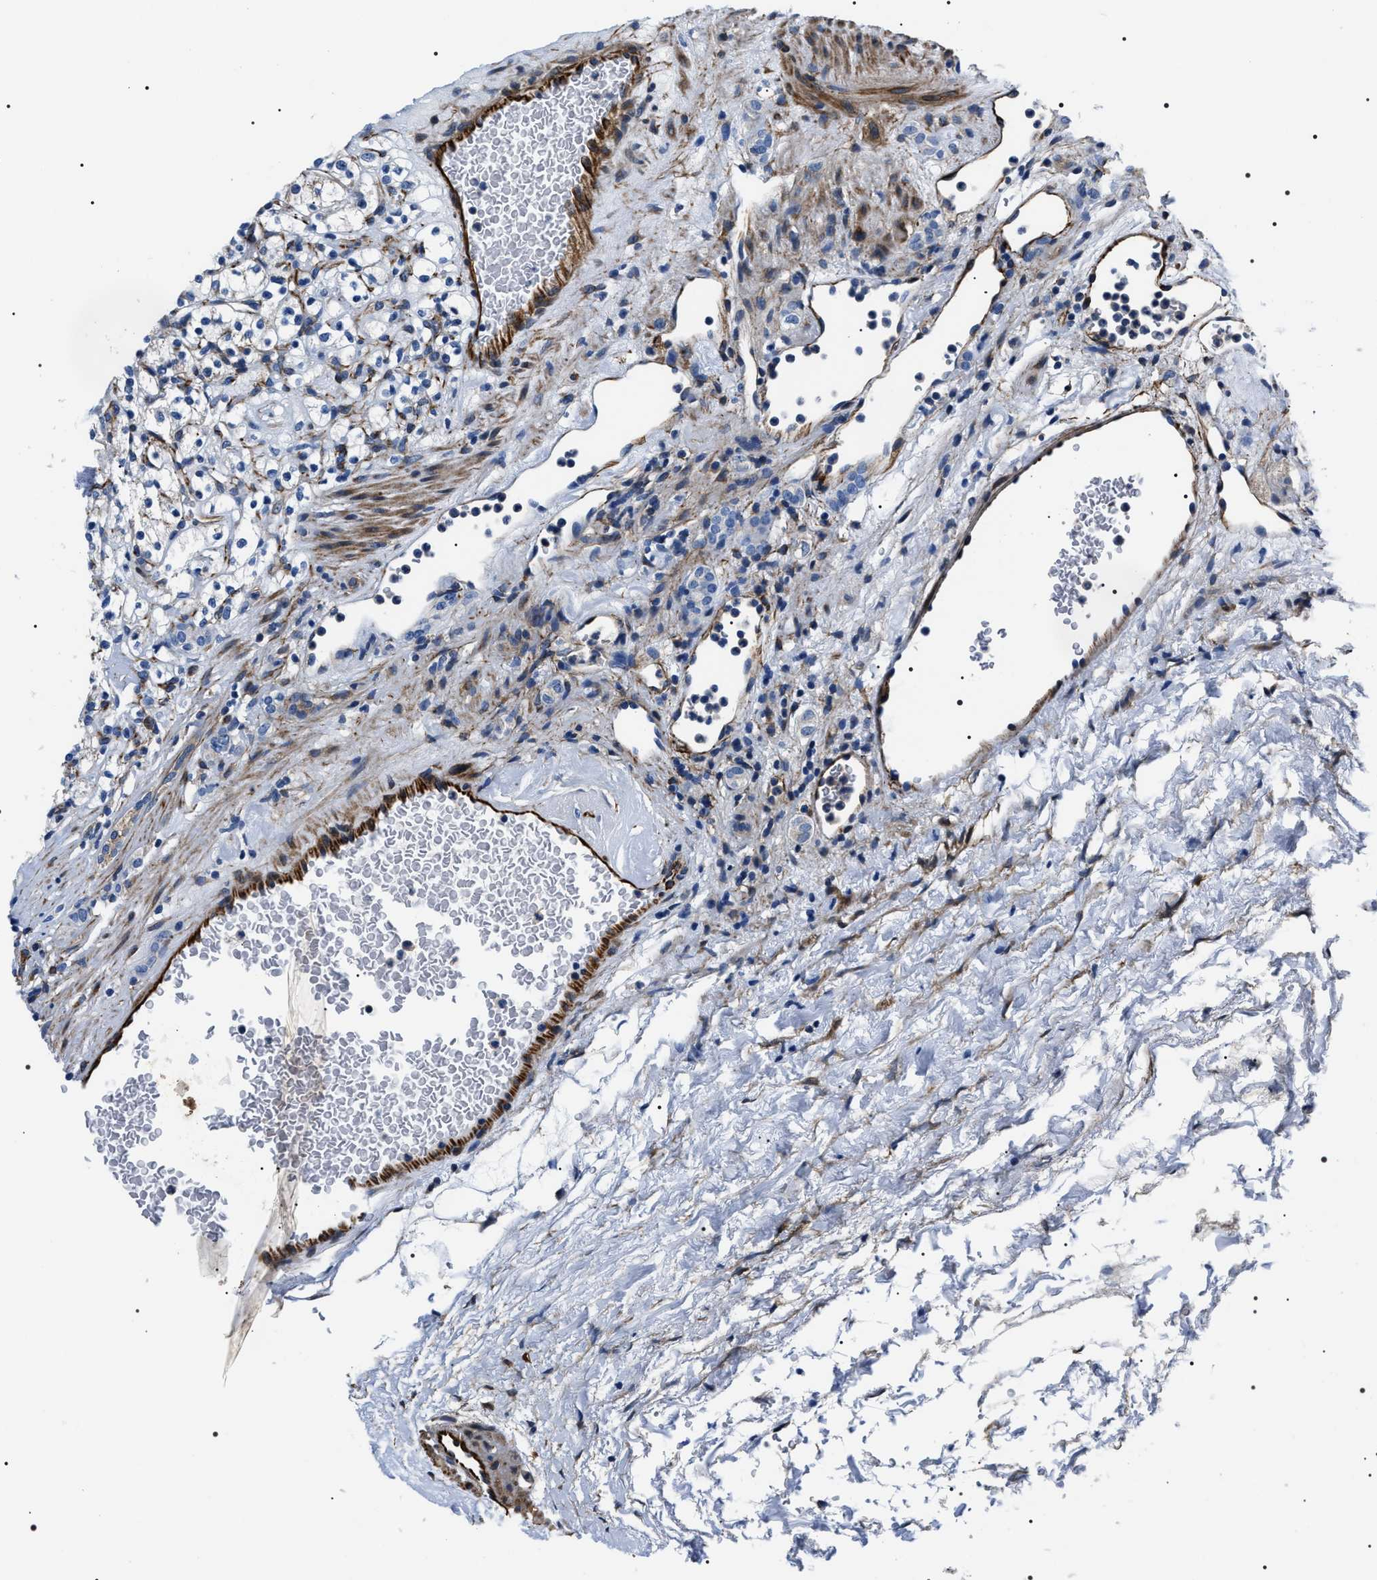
{"staining": {"intensity": "negative", "quantity": "none", "location": "none"}, "tissue": "renal cancer", "cell_type": "Tumor cells", "image_type": "cancer", "snomed": [{"axis": "morphology", "description": "Normal tissue, NOS"}, {"axis": "morphology", "description": "Adenocarcinoma, NOS"}, {"axis": "topography", "description": "Kidney"}], "caption": "Renal cancer was stained to show a protein in brown. There is no significant positivity in tumor cells.", "gene": "BAG2", "patient": {"sex": "female", "age": 72}}